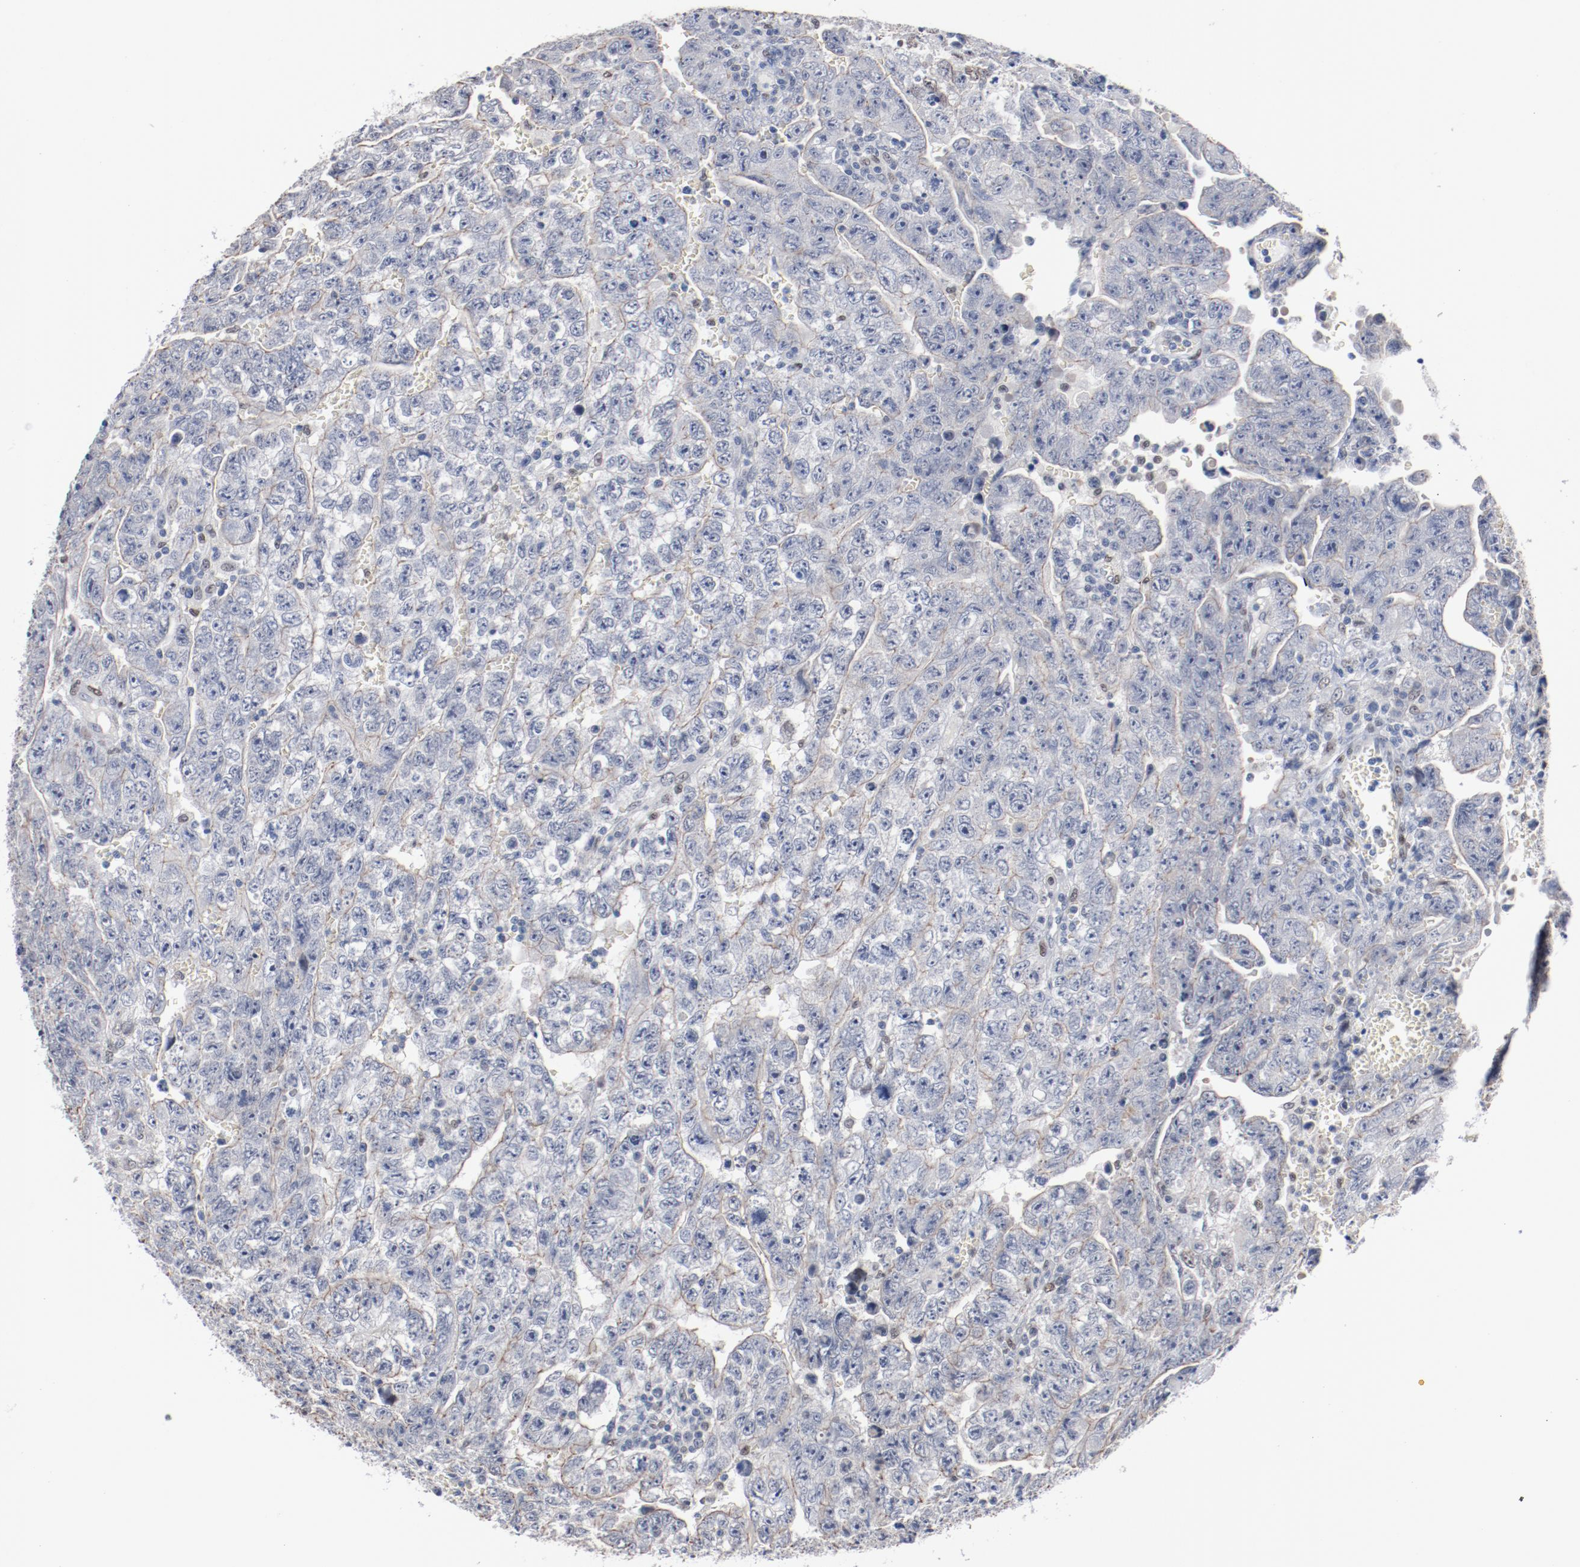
{"staining": {"intensity": "negative", "quantity": "none", "location": "none"}, "tissue": "testis cancer", "cell_type": "Tumor cells", "image_type": "cancer", "snomed": [{"axis": "morphology", "description": "Carcinoma, Embryonal, NOS"}, {"axis": "topography", "description": "Testis"}], "caption": "Immunohistochemistry (IHC) image of human testis cancer stained for a protein (brown), which displays no positivity in tumor cells.", "gene": "ZEB2", "patient": {"sex": "male", "age": 28}}